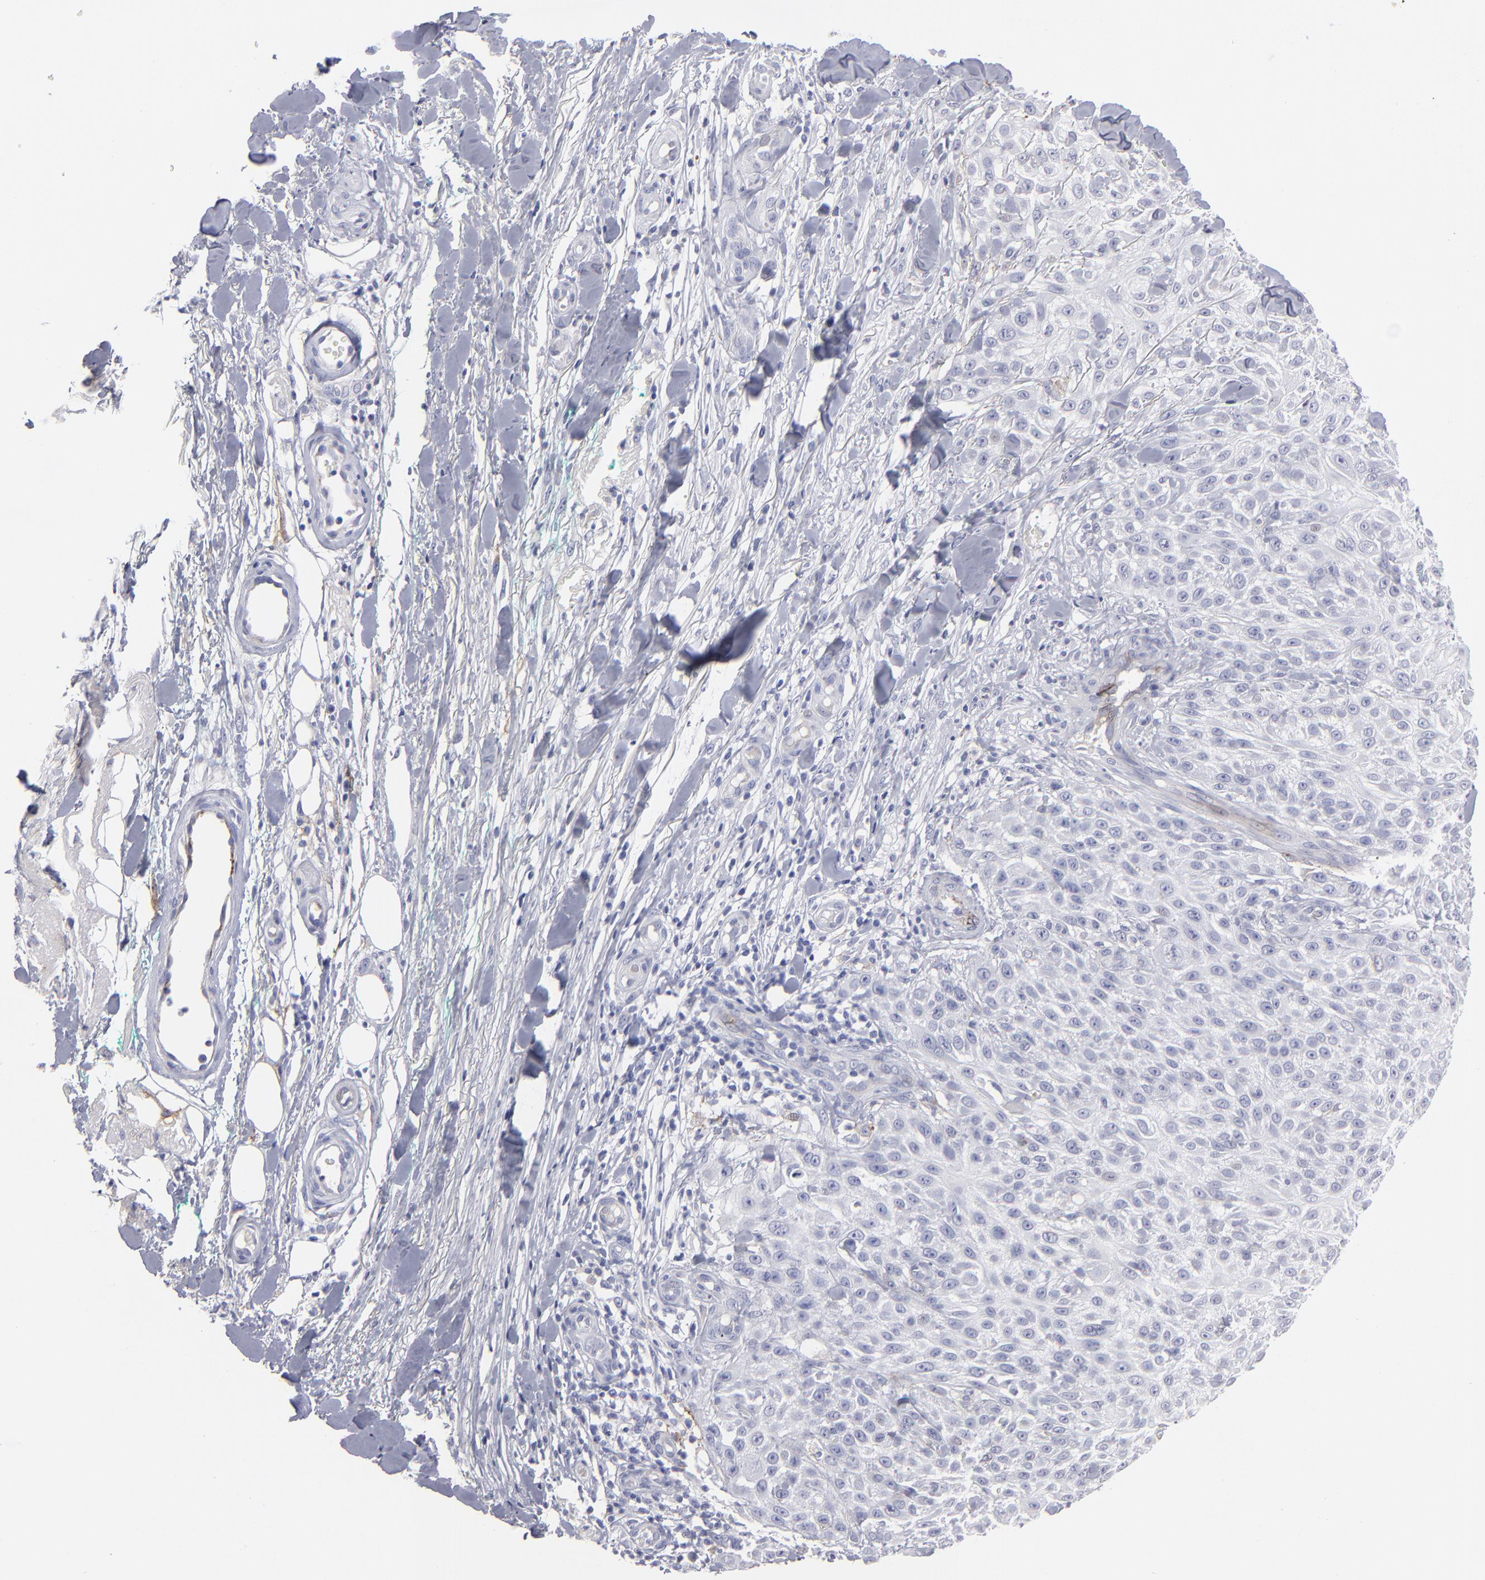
{"staining": {"intensity": "negative", "quantity": "none", "location": "none"}, "tissue": "skin cancer", "cell_type": "Tumor cells", "image_type": "cancer", "snomed": [{"axis": "morphology", "description": "Squamous cell carcinoma, NOS"}, {"axis": "topography", "description": "Skin"}], "caption": "Skin cancer was stained to show a protein in brown. There is no significant staining in tumor cells.", "gene": "CADM3", "patient": {"sex": "female", "age": 42}}